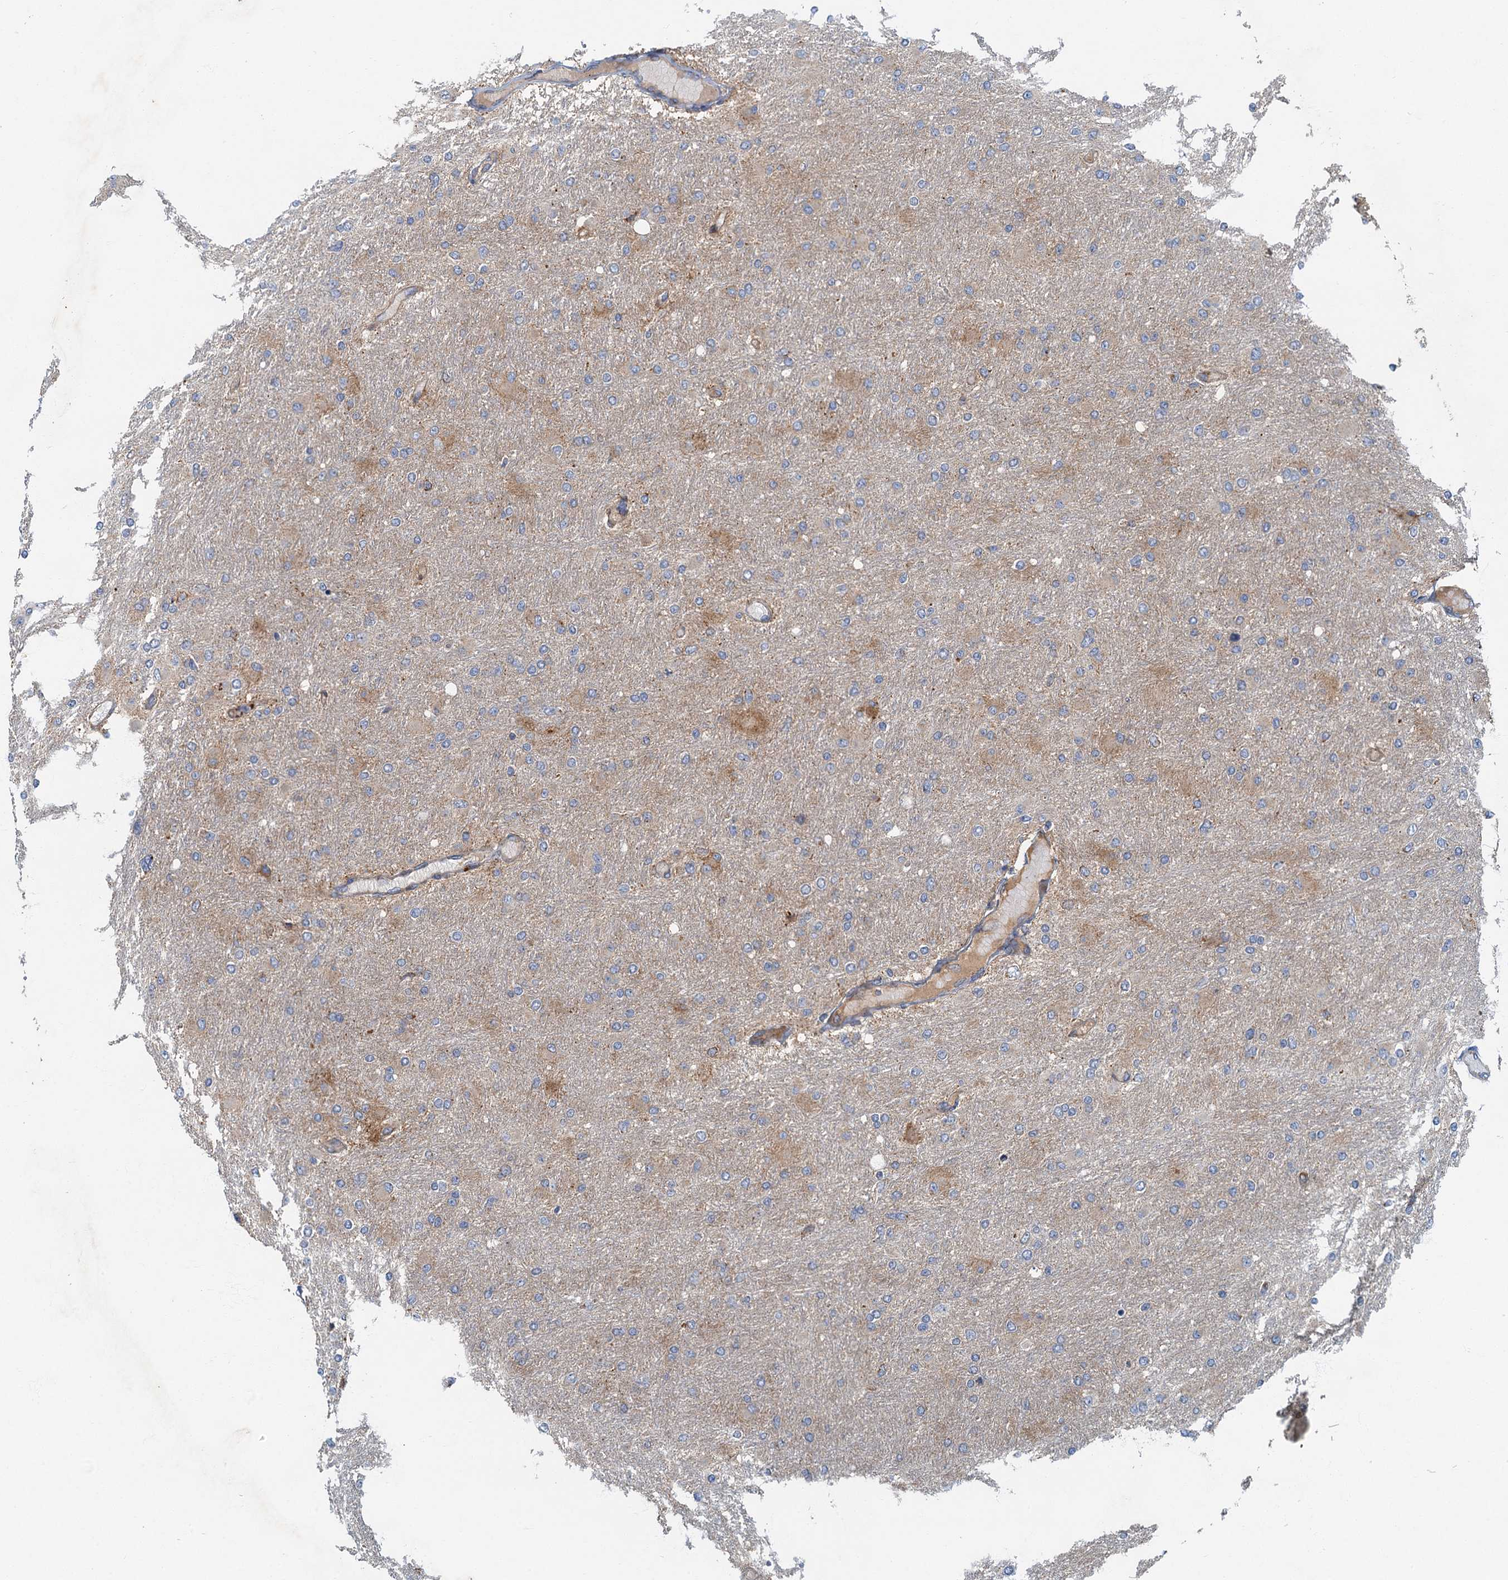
{"staining": {"intensity": "moderate", "quantity": "<25%", "location": "cytoplasmic/membranous"}, "tissue": "glioma", "cell_type": "Tumor cells", "image_type": "cancer", "snomed": [{"axis": "morphology", "description": "Glioma, malignant, High grade"}, {"axis": "topography", "description": "Cerebral cortex"}], "caption": "Malignant glioma (high-grade) stained with immunohistochemistry (IHC) reveals moderate cytoplasmic/membranous staining in about <25% of tumor cells.", "gene": "SPDYC", "patient": {"sex": "female", "age": 36}}